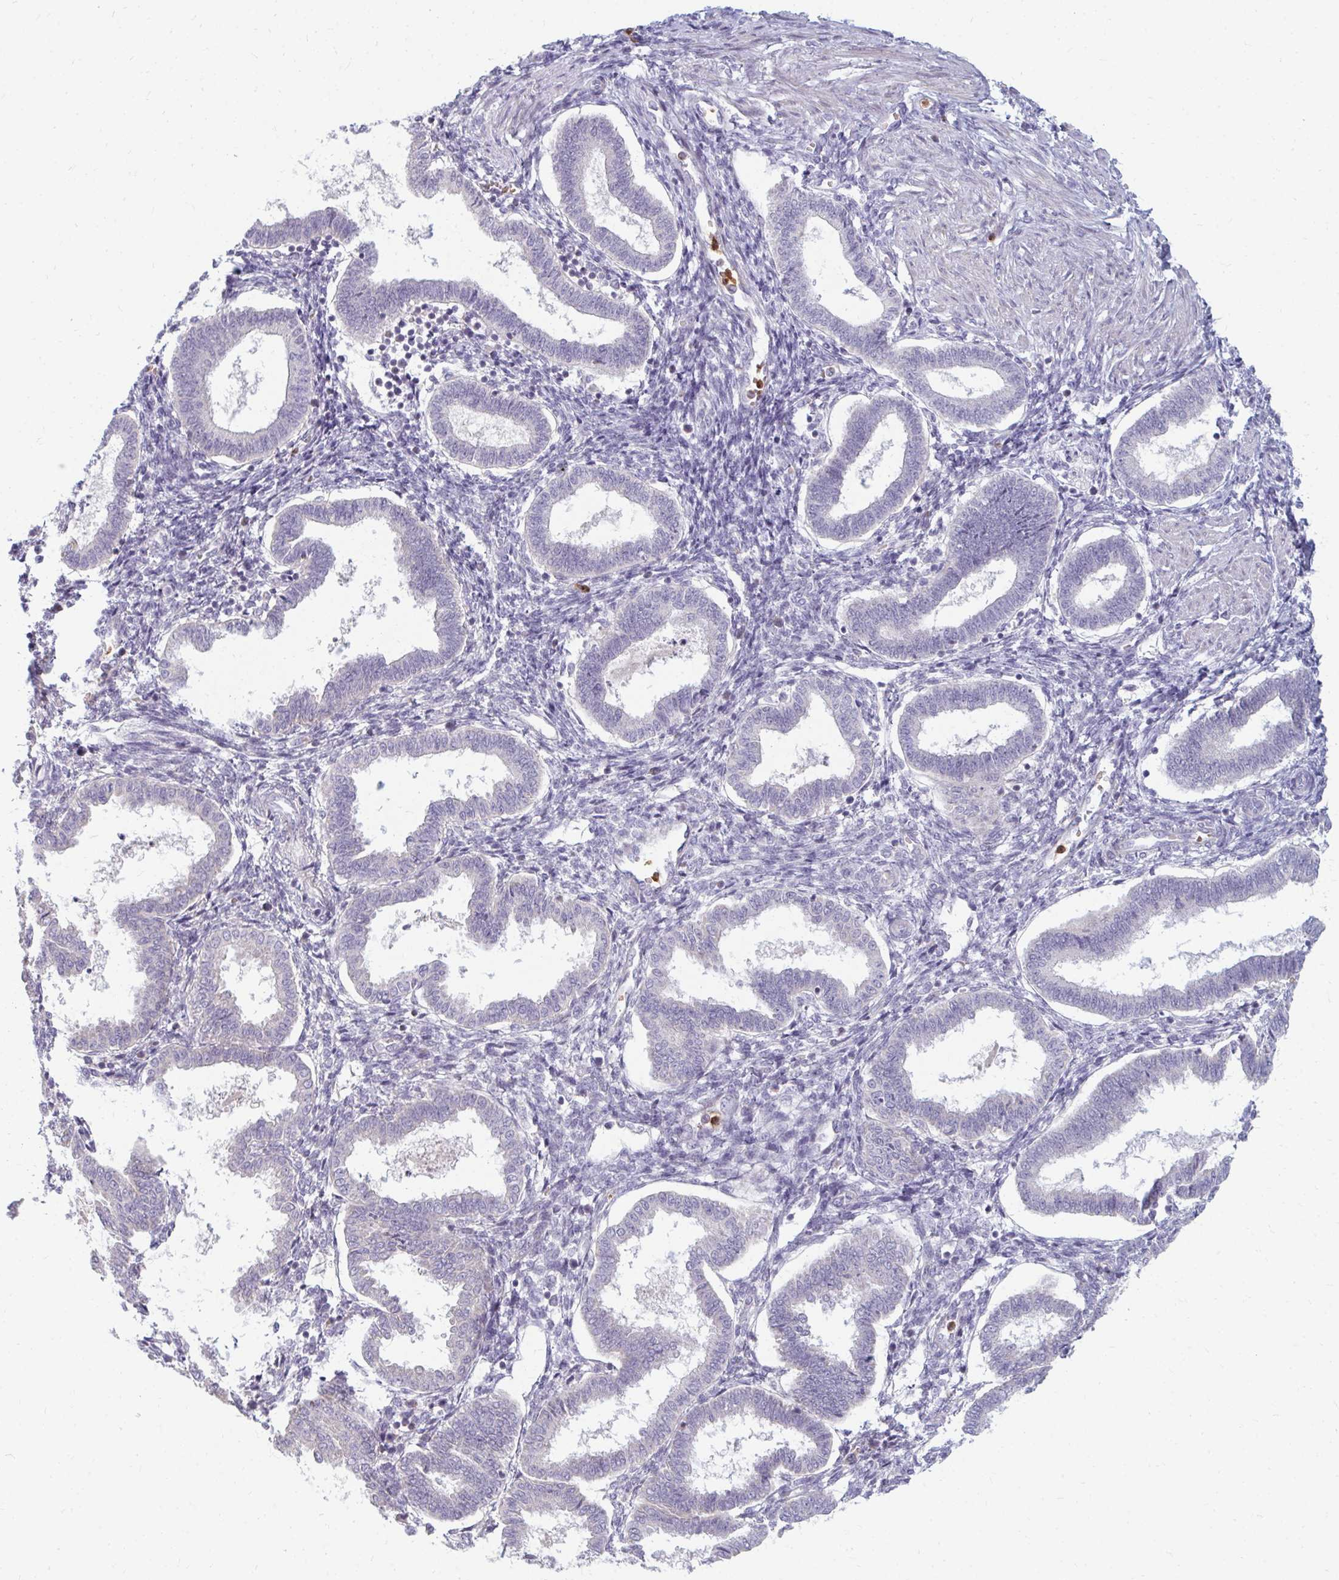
{"staining": {"intensity": "negative", "quantity": "none", "location": "none"}, "tissue": "endometrium", "cell_type": "Cells in endometrial stroma", "image_type": "normal", "snomed": [{"axis": "morphology", "description": "Normal tissue, NOS"}, {"axis": "topography", "description": "Endometrium"}], "caption": "Cells in endometrial stroma show no significant staining in benign endometrium.", "gene": "RAB33A", "patient": {"sex": "female", "age": 24}}